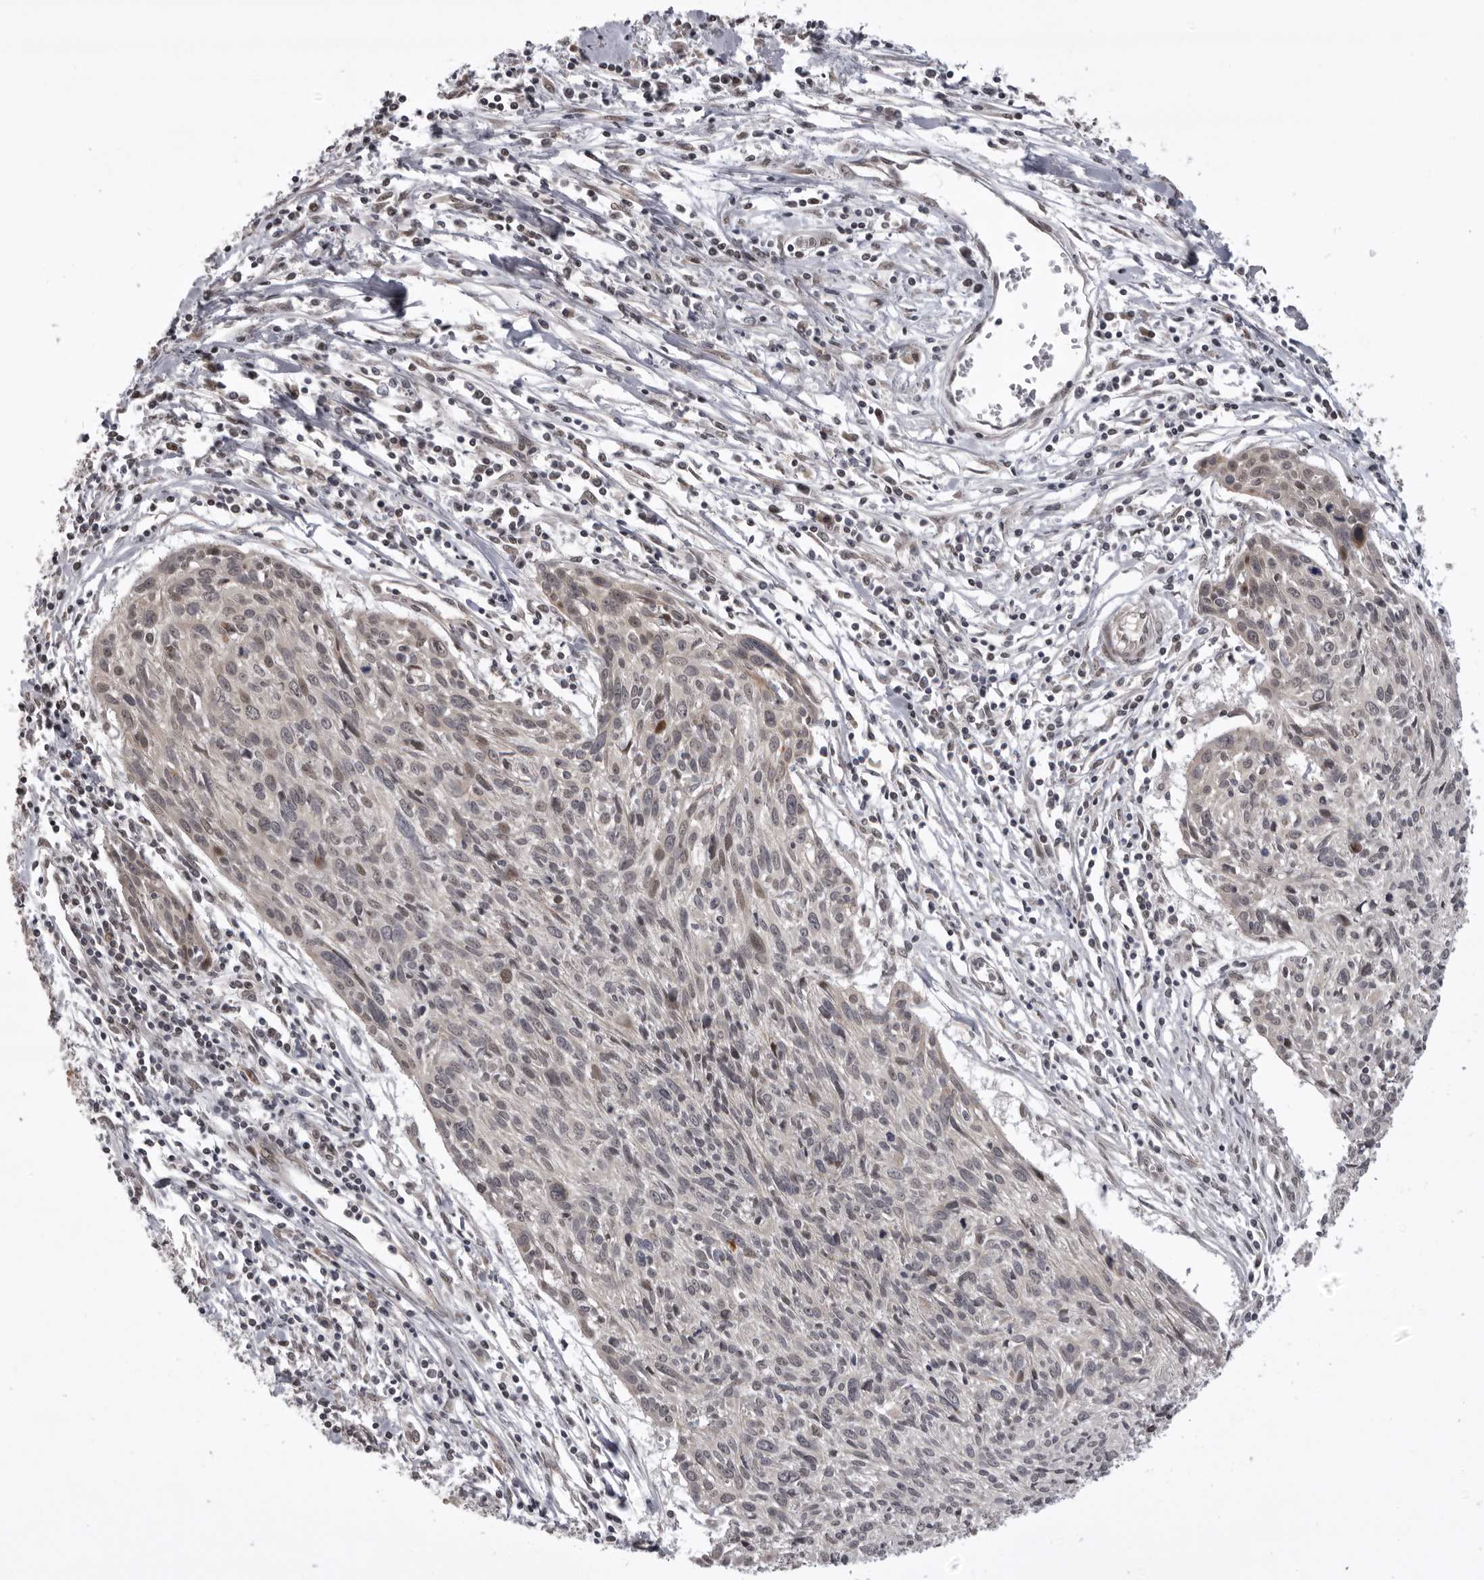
{"staining": {"intensity": "weak", "quantity": "25%-75%", "location": "cytoplasmic/membranous,nuclear"}, "tissue": "cervical cancer", "cell_type": "Tumor cells", "image_type": "cancer", "snomed": [{"axis": "morphology", "description": "Squamous cell carcinoma, NOS"}, {"axis": "topography", "description": "Cervix"}], "caption": "The immunohistochemical stain labels weak cytoplasmic/membranous and nuclear positivity in tumor cells of cervical cancer (squamous cell carcinoma) tissue.", "gene": "C1orf109", "patient": {"sex": "female", "age": 51}}